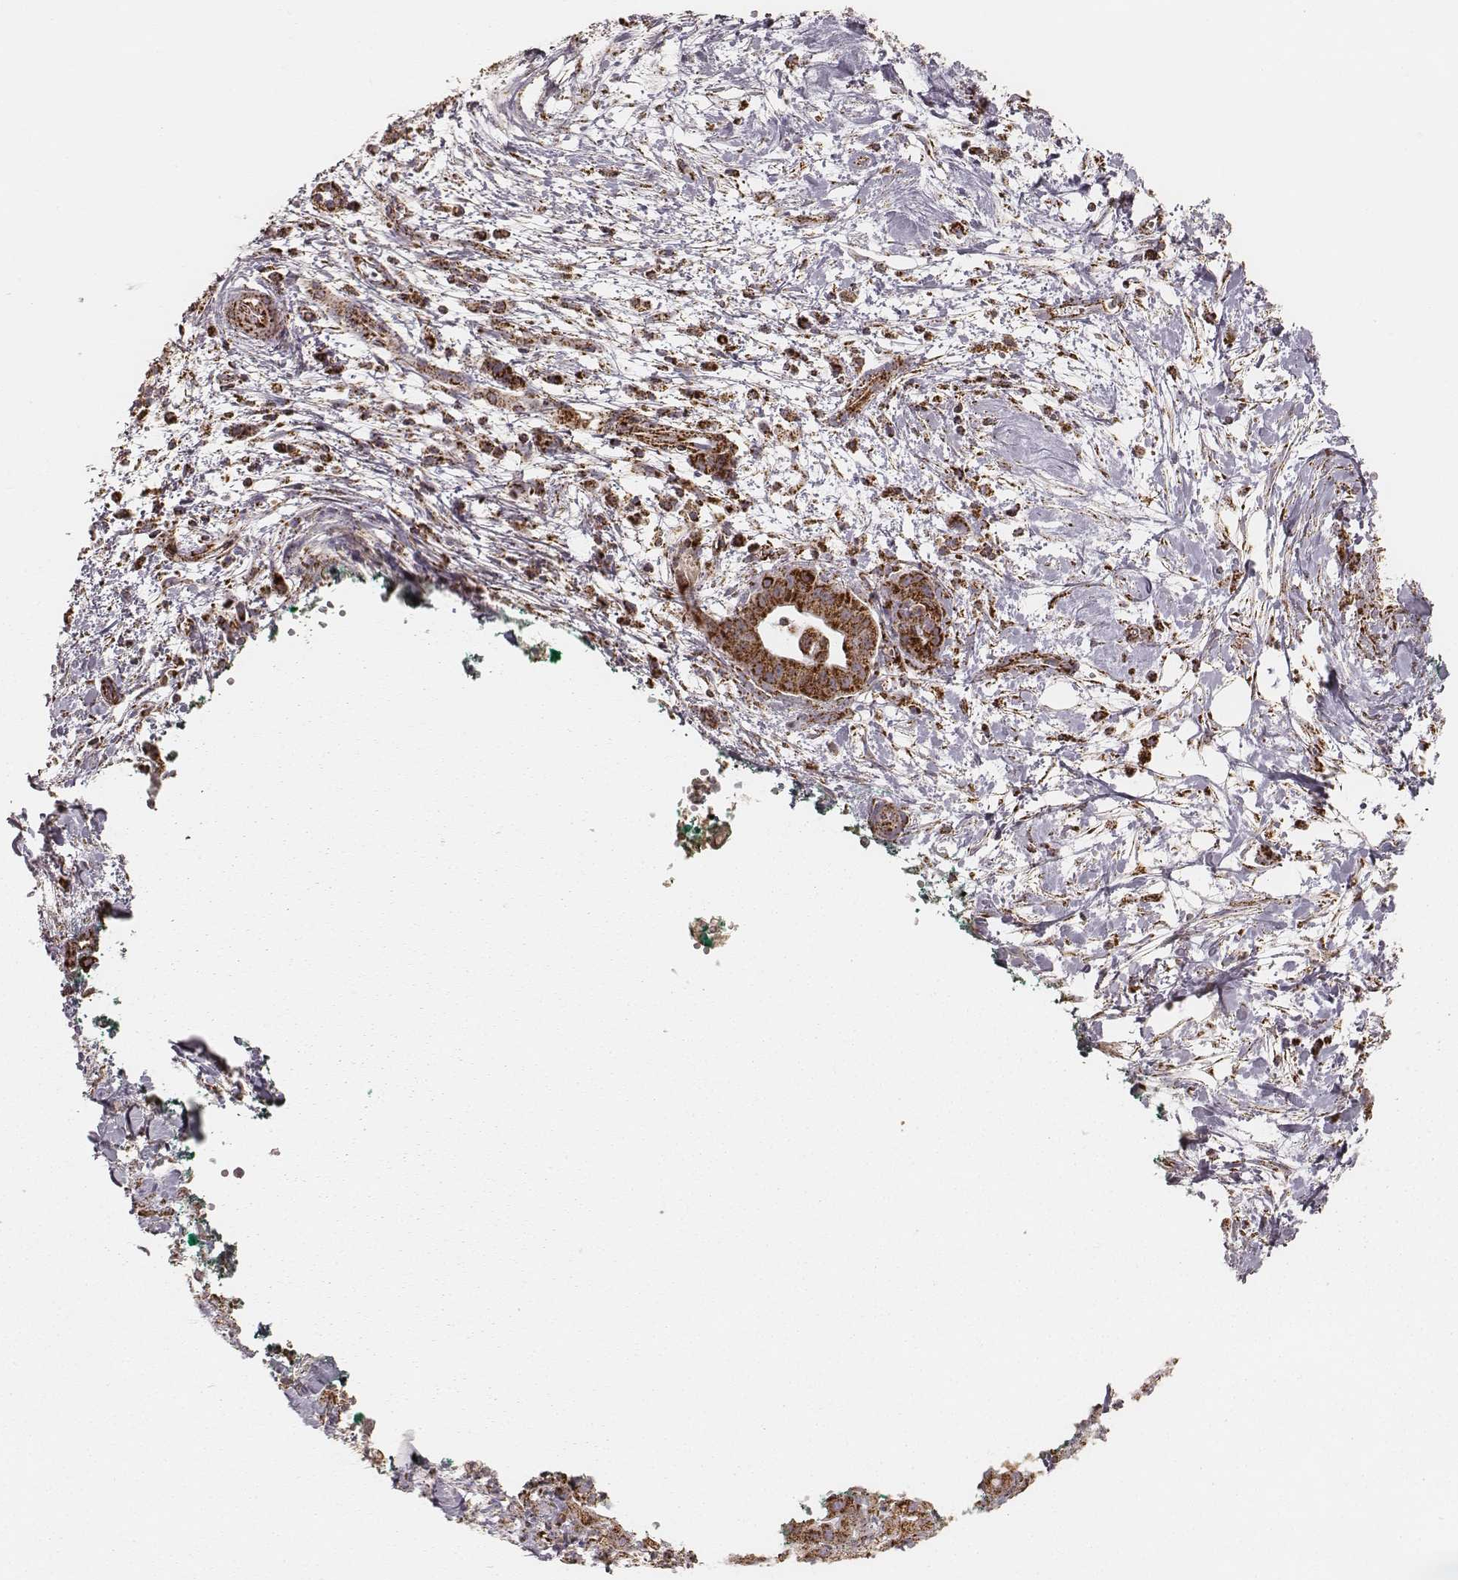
{"staining": {"intensity": "strong", "quantity": ">75%", "location": "cytoplasmic/membranous"}, "tissue": "pancreatic cancer", "cell_type": "Tumor cells", "image_type": "cancer", "snomed": [{"axis": "morphology", "description": "Normal tissue, NOS"}, {"axis": "morphology", "description": "Adenocarcinoma, NOS"}, {"axis": "topography", "description": "Lymph node"}, {"axis": "topography", "description": "Pancreas"}], "caption": "A high-resolution image shows immunohistochemistry (IHC) staining of pancreatic adenocarcinoma, which displays strong cytoplasmic/membranous positivity in about >75% of tumor cells.", "gene": "CS", "patient": {"sex": "female", "age": 58}}